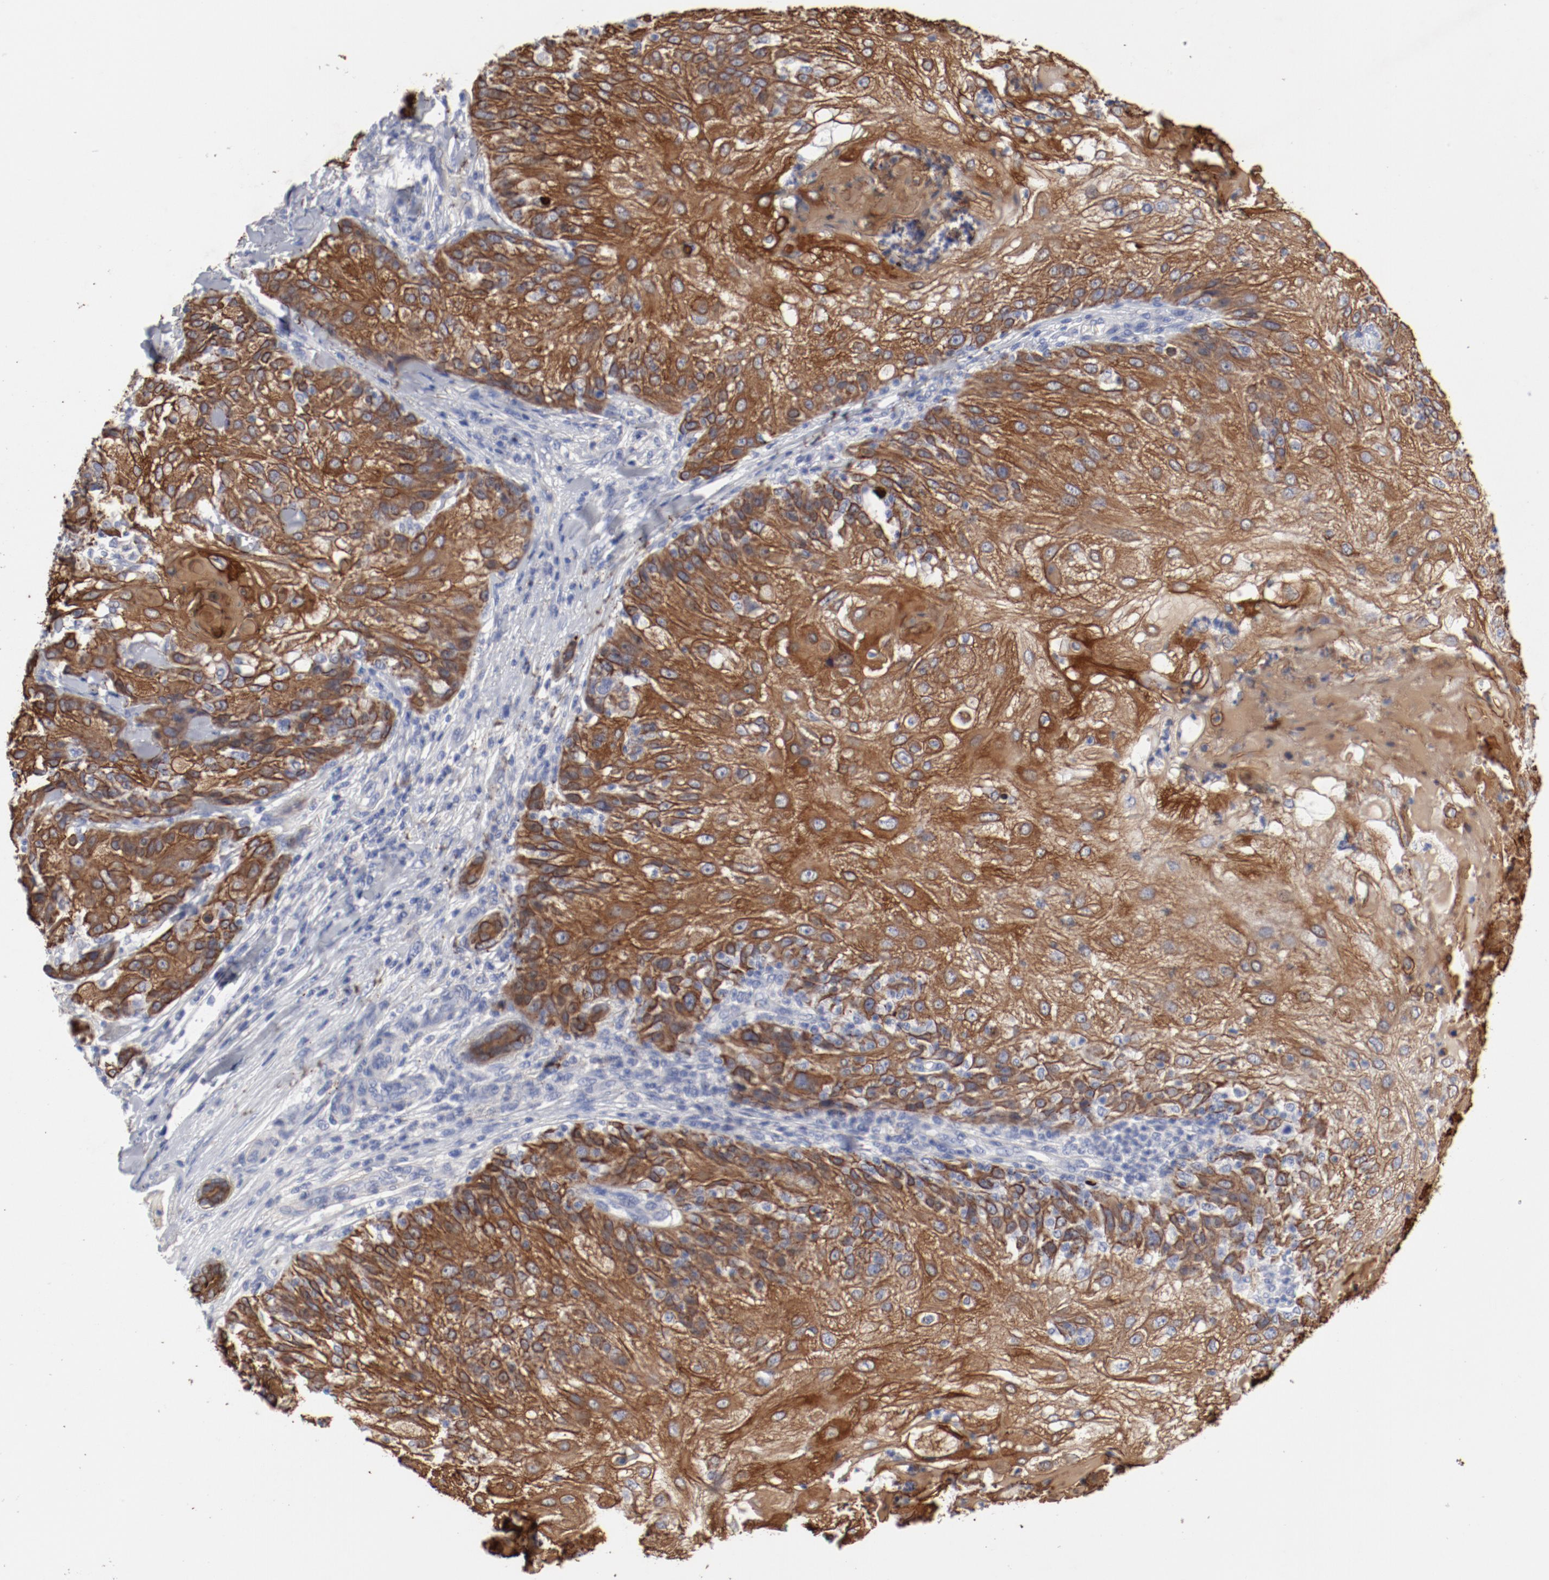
{"staining": {"intensity": "moderate", "quantity": ">75%", "location": "cytoplasmic/membranous"}, "tissue": "skin cancer", "cell_type": "Tumor cells", "image_type": "cancer", "snomed": [{"axis": "morphology", "description": "Normal tissue, NOS"}, {"axis": "morphology", "description": "Squamous cell carcinoma, NOS"}, {"axis": "topography", "description": "Skin"}], "caption": "Skin cancer (squamous cell carcinoma) was stained to show a protein in brown. There is medium levels of moderate cytoplasmic/membranous staining in about >75% of tumor cells.", "gene": "TSPAN6", "patient": {"sex": "female", "age": 83}}